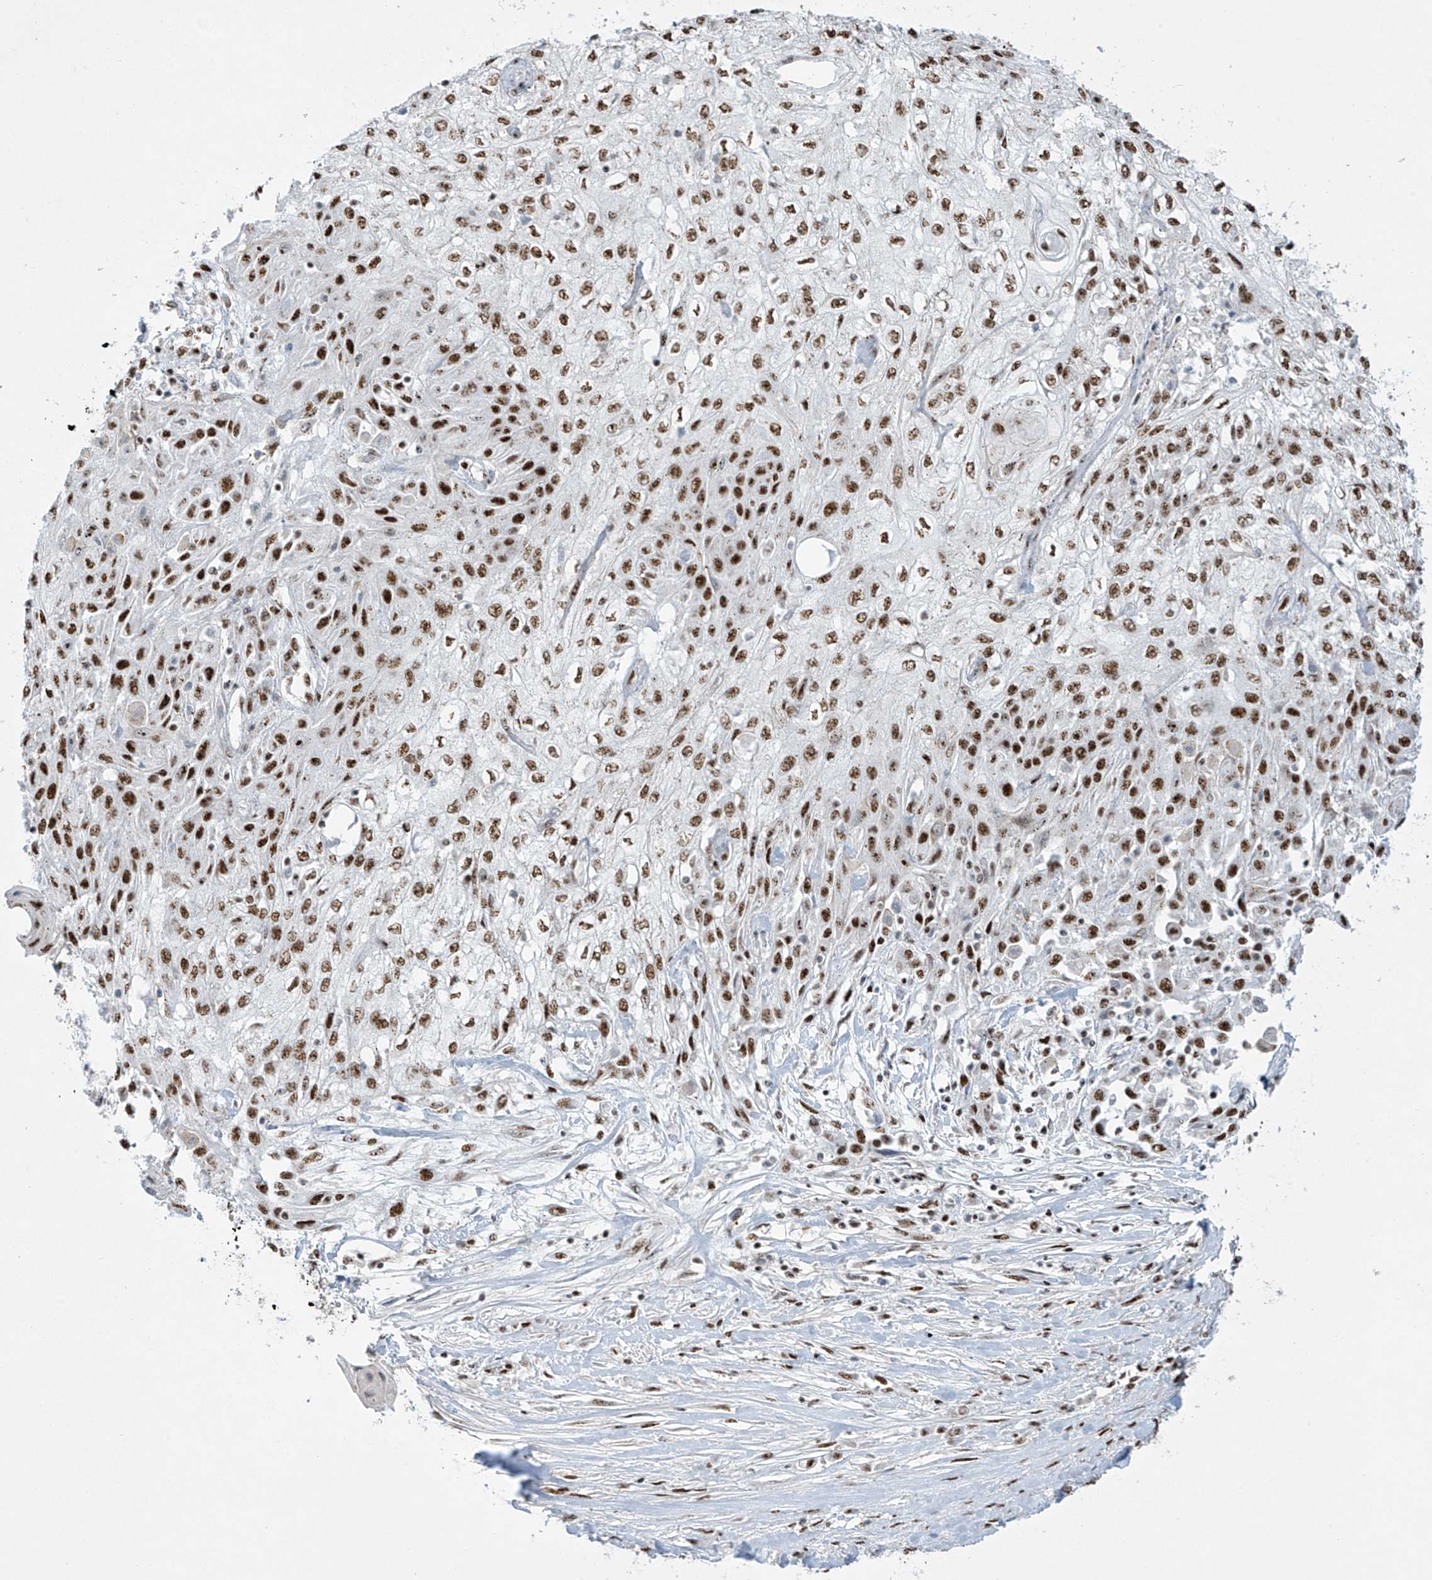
{"staining": {"intensity": "strong", "quantity": ">75%", "location": "nuclear"}, "tissue": "skin cancer", "cell_type": "Tumor cells", "image_type": "cancer", "snomed": [{"axis": "morphology", "description": "Squamous cell carcinoma, NOS"}, {"axis": "morphology", "description": "Squamous cell carcinoma, metastatic, NOS"}, {"axis": "topography", "description": "Skin"}, {"axis": "topography", "description": "Lymph node"}], "caption": "Strong nuclear expression is seen in approximately >75% of tumor cells in metastatic squamous cell carcinoma (skin).", "gene": "MS4A6A", "patient": {"sex": "male", "age": 75}}